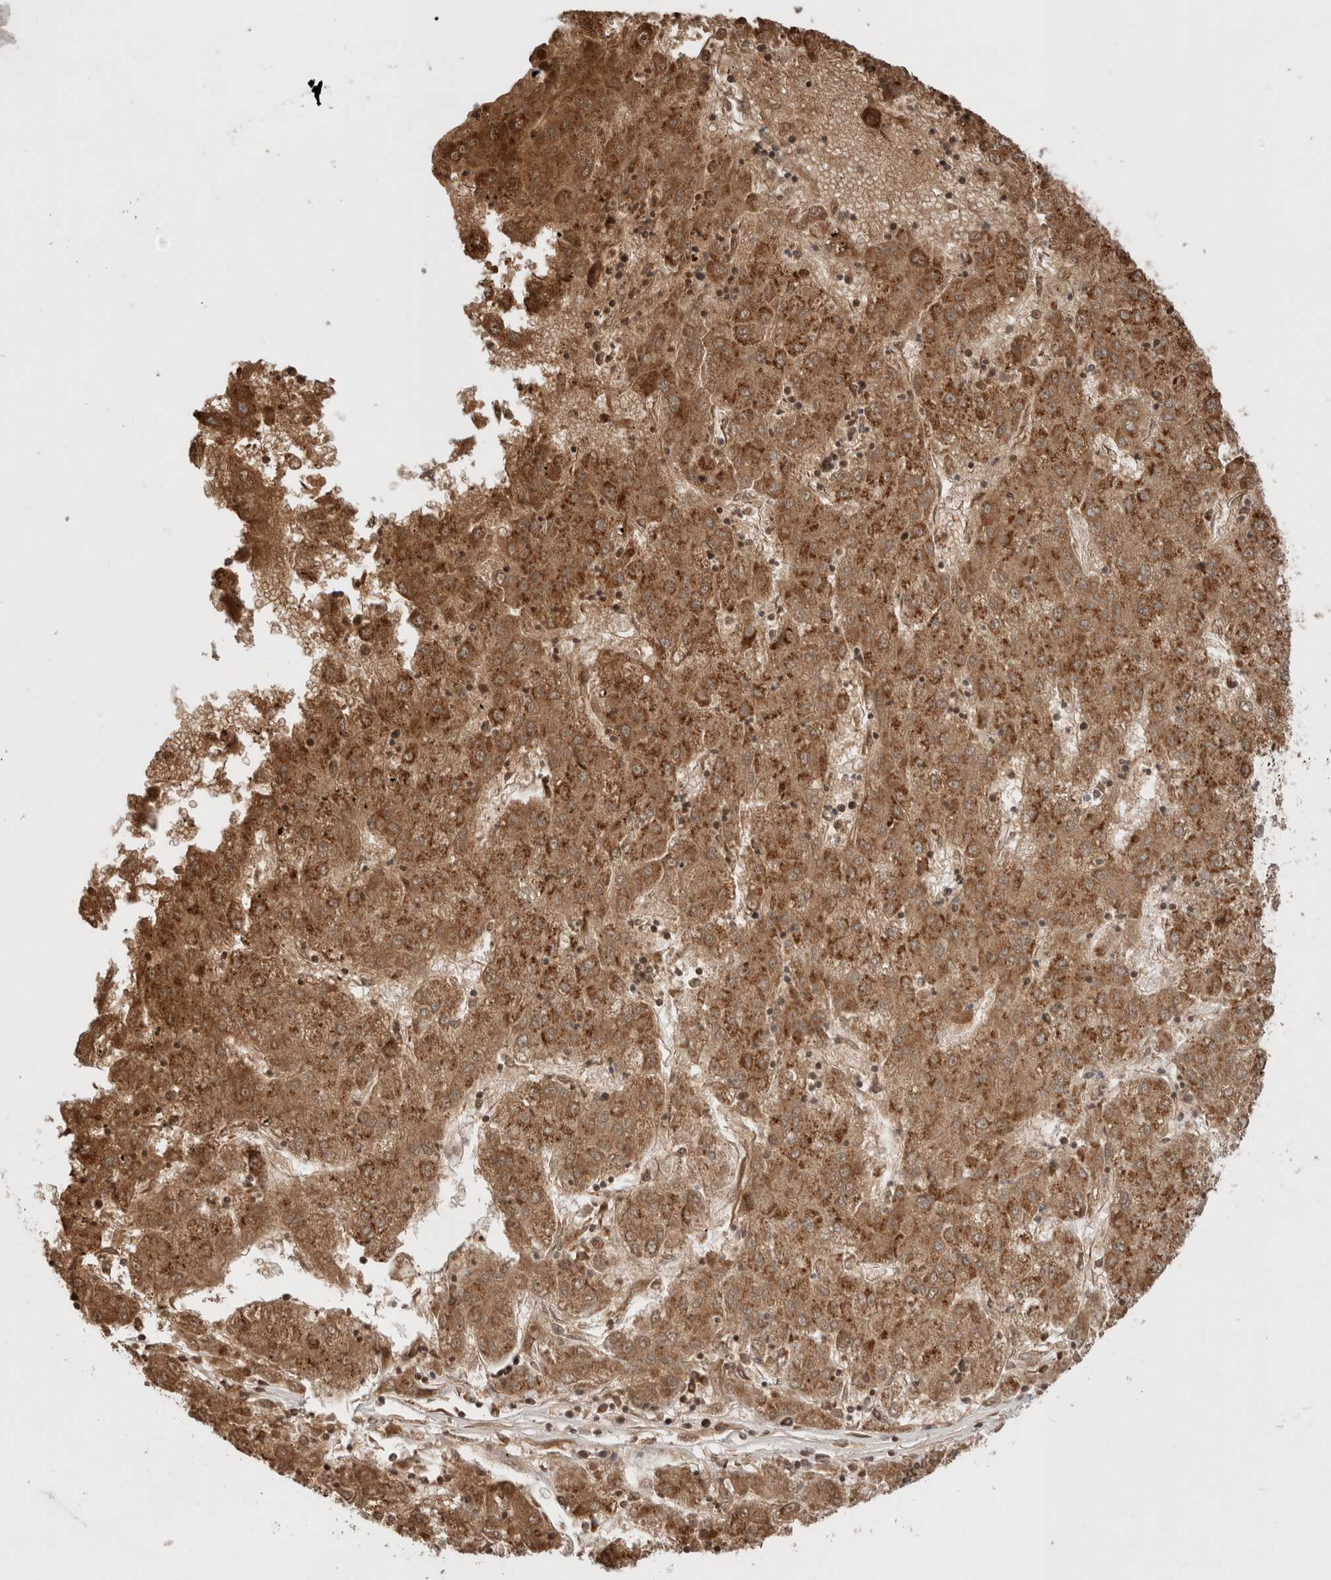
{"staining": {"intensity": "moderate", "quantity": ">75%", "location": "cytoplasmic/membranous"}, "tissue": "liver cancer", "cell_type": "Tumor cells", "image_type": "cancer", "snomed": [{"axis": "morphology", "description": "Carcinoma, Hepatocellular, NOS"}, {"axis": "topography", "description": "Liver"}], "caption": "IHC of human liver cancer (hepatocellular carcinoma) shows medium levels of moderate cytoplasmic/membranous staining in about >75% of tumor cells.", "gene": "ZNF649", "patient": {"sex": "male", "age": 72}}